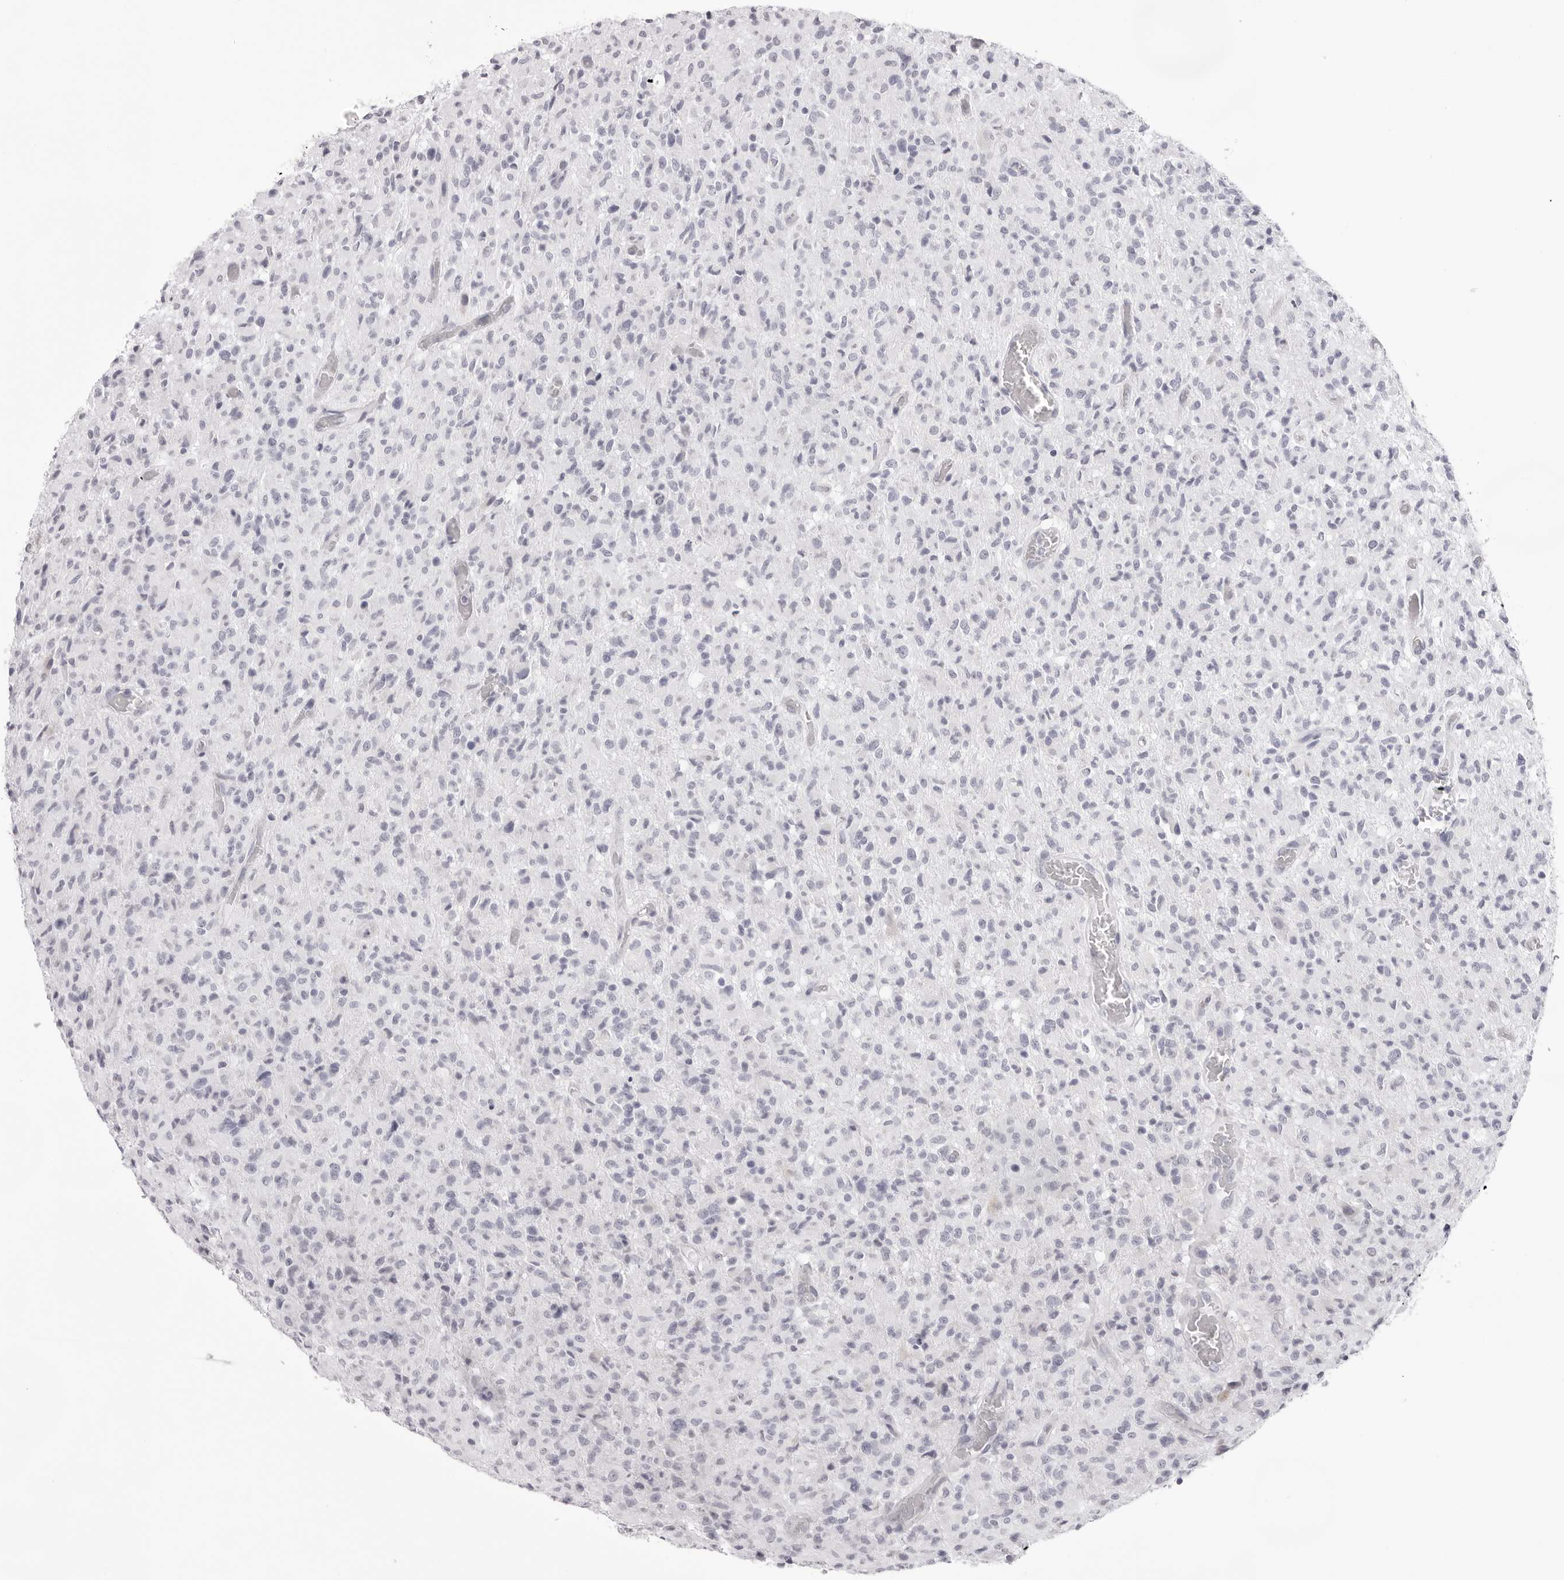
{"staining": {"intensity": "negative", "quantity": "none", "location": "none"}, "tissue": "glioma", "cell_type": "Tumor cells", "image_type": "cancer", "snomed": [{"axis": "morphology", "description": "Glioma, malignant, High grade"}, {"axis": "topography", "description": "Brain"}], "caption": "The photomicrograph reveals no staining of tumor cells in glioma.", "gene": "SMIM2", "patient": {"sex": "female", "age": 57}}